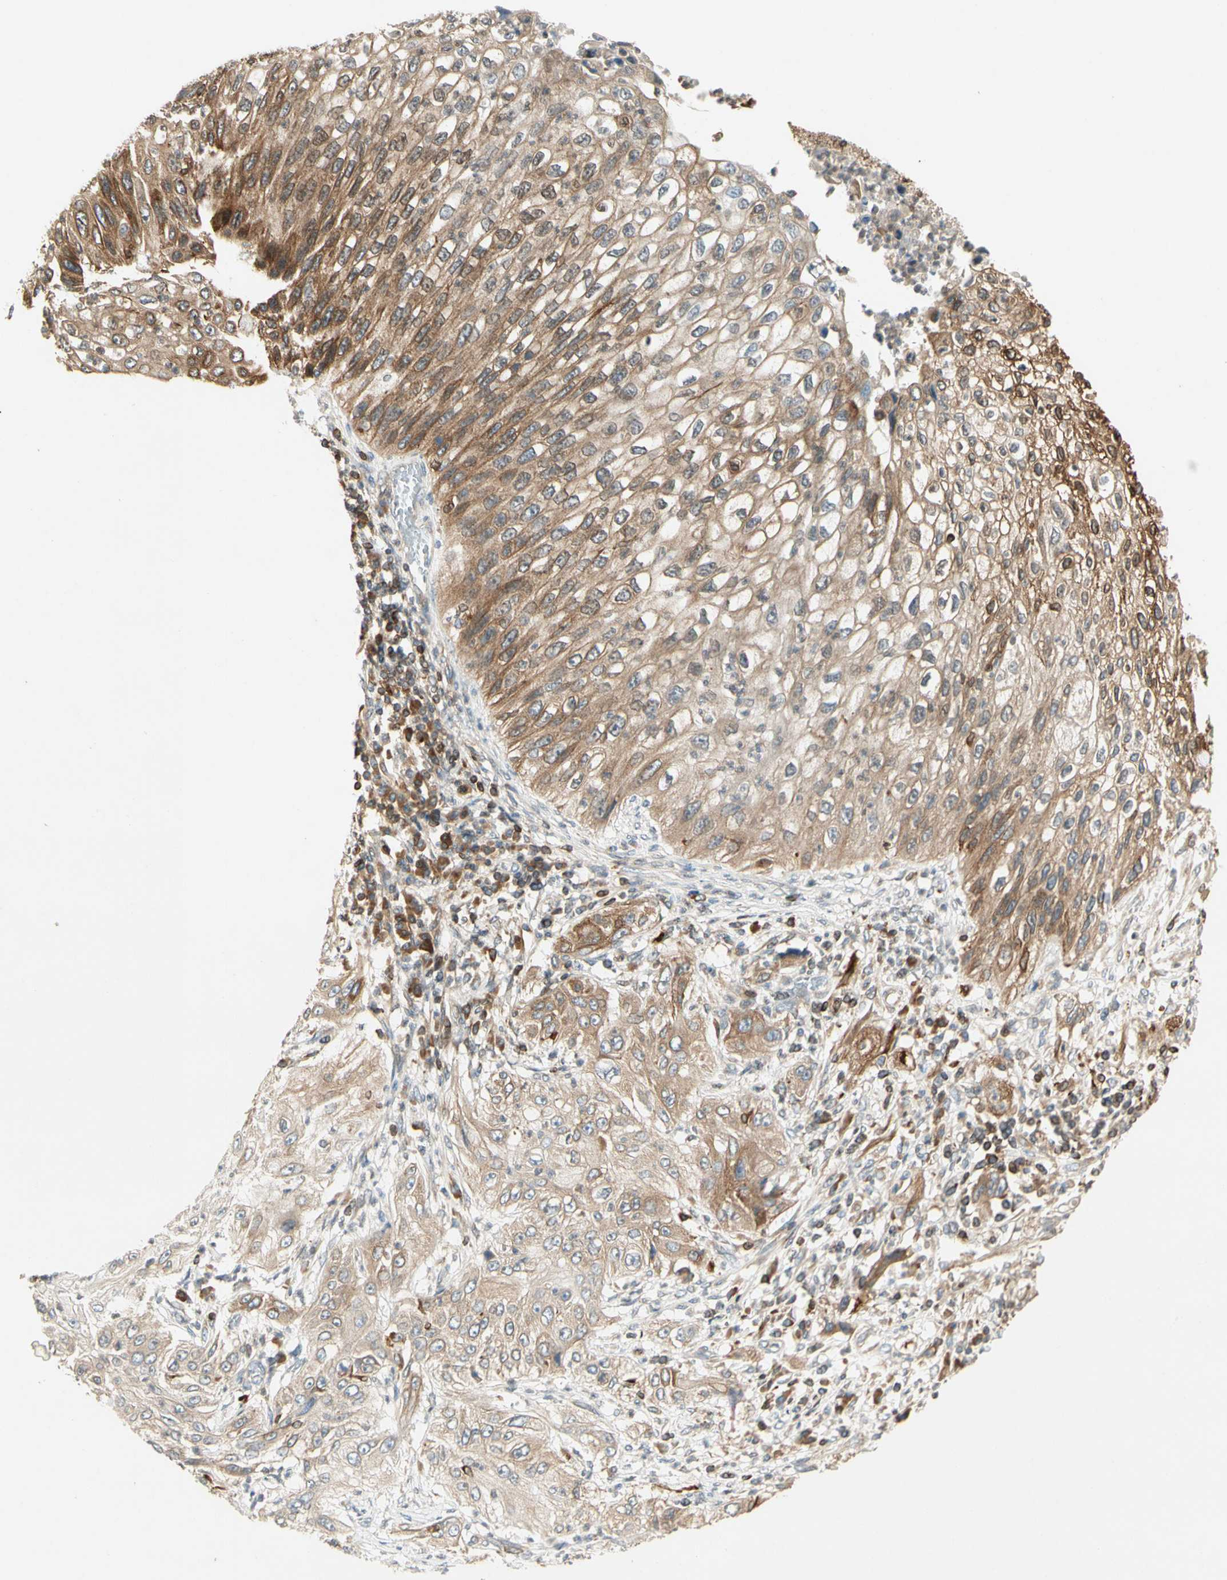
{"staining": {"intensity": "moderate", "quantity": ">75%", "location": "cytoplasmic/membranous"}, "tissue": "lung cancer", "cell_type": "Tumor cells", "image_type": "cancer", "snomed": [{"axis": "morphology", "description": "Inflammation, NOS"}, {"axis": "morphology", "description": "Squamous cell carcinoma, NOS"}, {"axis": "topography", "description": "Lymph node"}, {"axis": "topography", "description": "Soft tissue"}, {"axis": "topography", "description": "Lung"}], "caption": "The micrograph reveals immunohistochemical staining of squamous cell carcinoma (lung). There is moderate cytoplasmic/membranous positivity is identified in approximately >75% of tumor cells.", "gene": "TAPBP", "patient": {"sex": "male", "age": 66}}